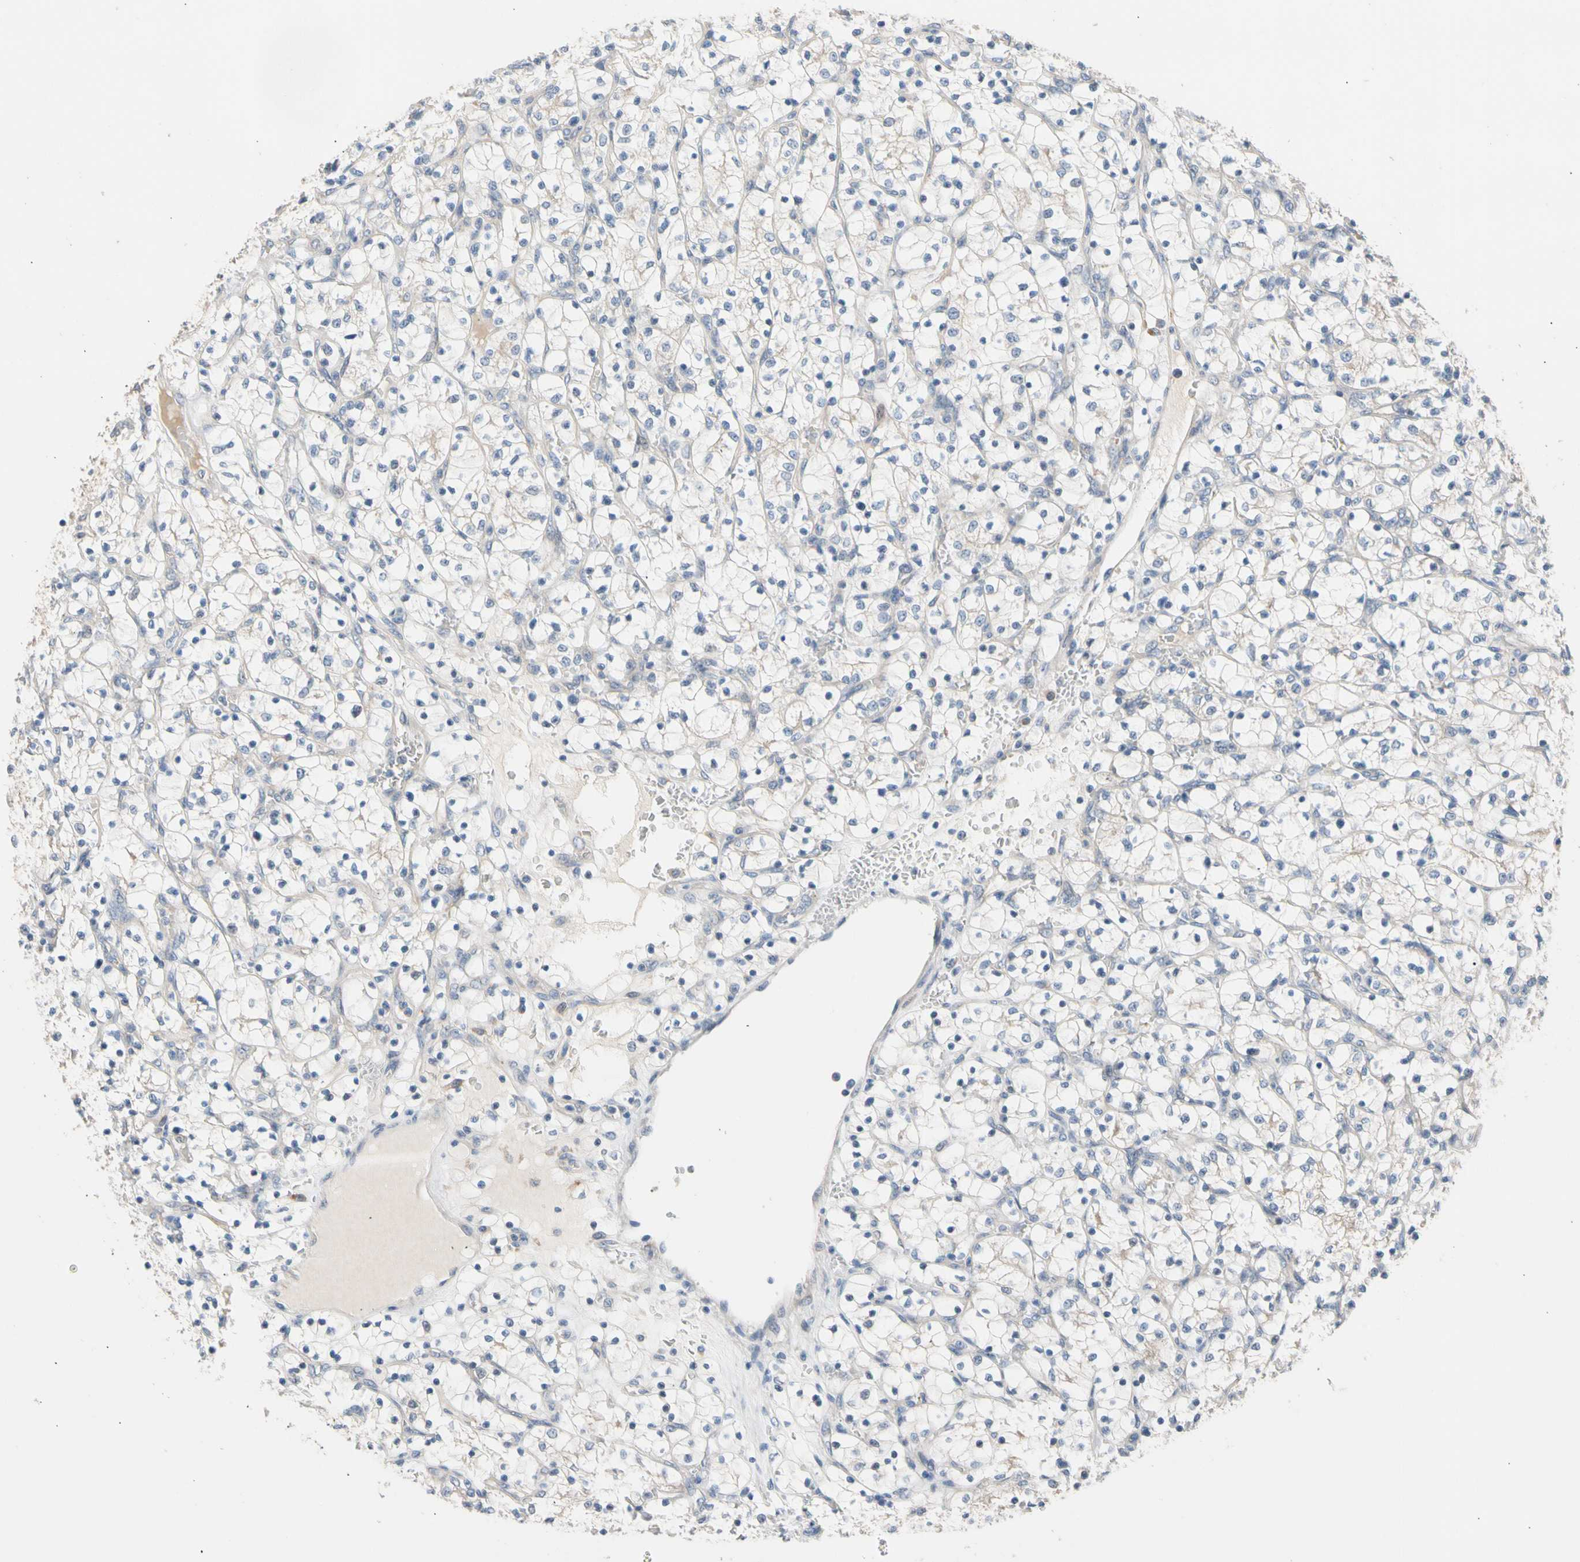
{"staining": {"intensity": "negative", "quantity": "none", "location": "none"}, "tissue": "renal cancer", "cell_type": "Tumor cells", "image_type": "cancer", "snomed": [{"axis": "morphology", "description": "Adenocarcinoma, NOS"}, {"axis": "topography", "description": "Kidney"}], "caption": "A photomicrograph of renal cancer (adenocarcinoma) stained for a protein reveals no brown staining in tumor cells.", "gene": "CNST", "patient": {"sex": "female", "age": 69}}